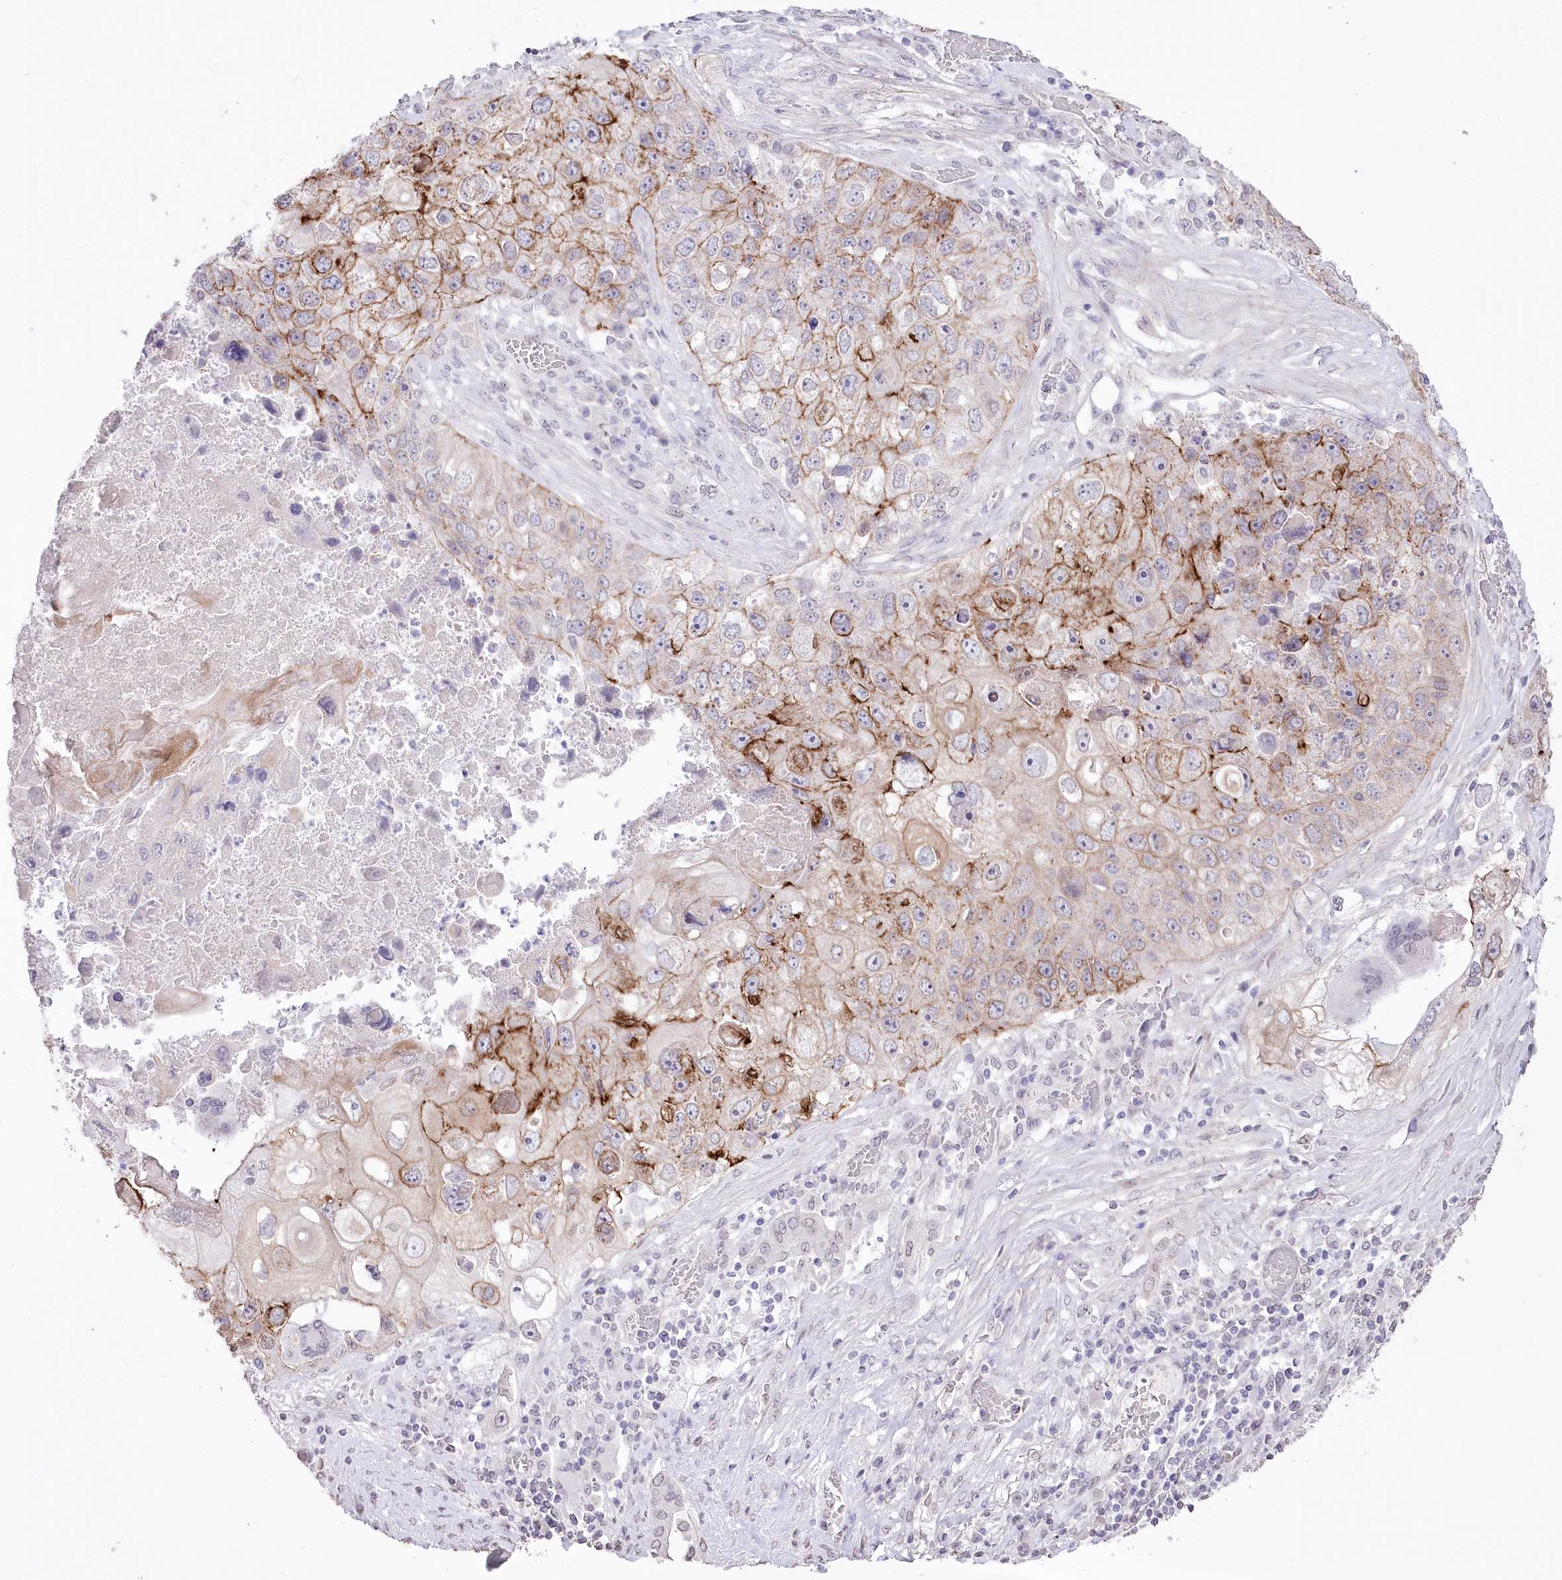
{"staining": {"intensity": "moderate", "quantity": "25%-75%", "location": "cytoplasmic/membranous"}, "tissue": "lung cancer", "cell_type": "Tumor cells", "image_type": "cancer", "snomed": [{"axis": "morphology", "description": "Squamous cell carcinoma, NOS"}, {"axis": "topography", "description": "Lung"}], "caption": "This micrograph exhibits IHC staining of lung cancer (squamous cell carcinoma), with medium moderate cytoplasmic/membranous expression in about 25%-75% of tumor cells.", "gene": "SLC39A10", "patient": {"sex": "male", "age": 61}}